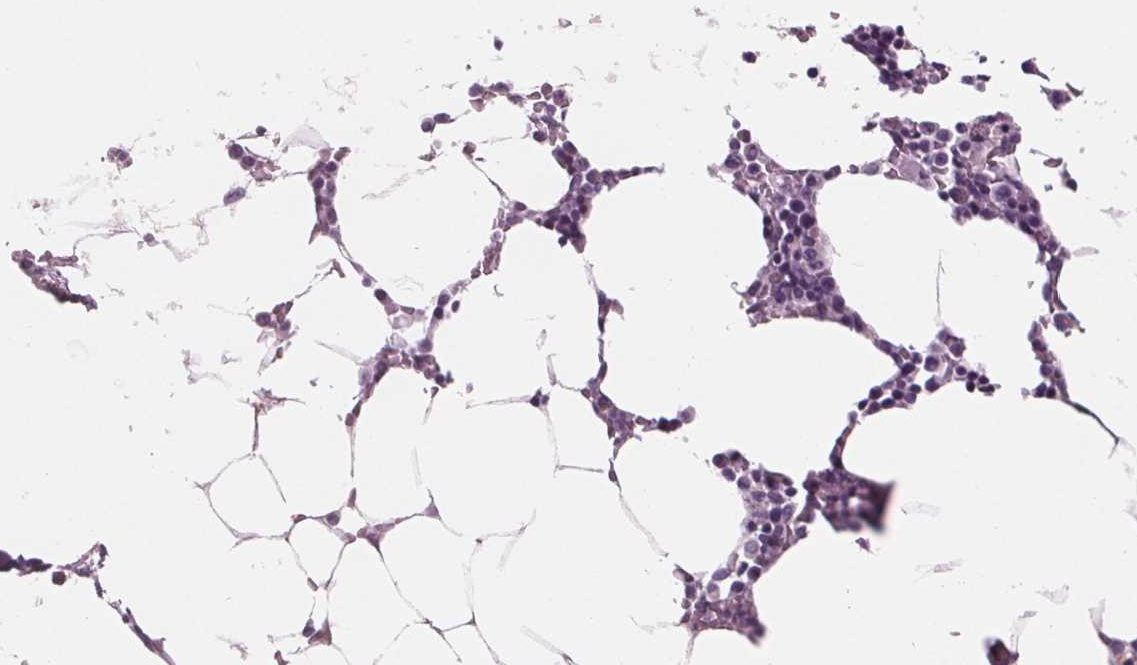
{"staining": {"intensity": "negative", "quantity": "none", "location": "none"}, "tissue": "bone marrow", "cell_type": "Hematopoietic cells", "image_type": "normal", "snomed": [{"axis": "morphology", "description": "Normal tissue, NOS"}, {"axis": "topography", "description": "Bone marrow"}], "caption": "Immunohistochemistry (IHC) image of benign bone marrow: bone marrow stained with DAB demonstrates no significant protein expression in hematopoietic cells.", "gene": "AMBP", "patient": {"sex": "female", "age": 52}}